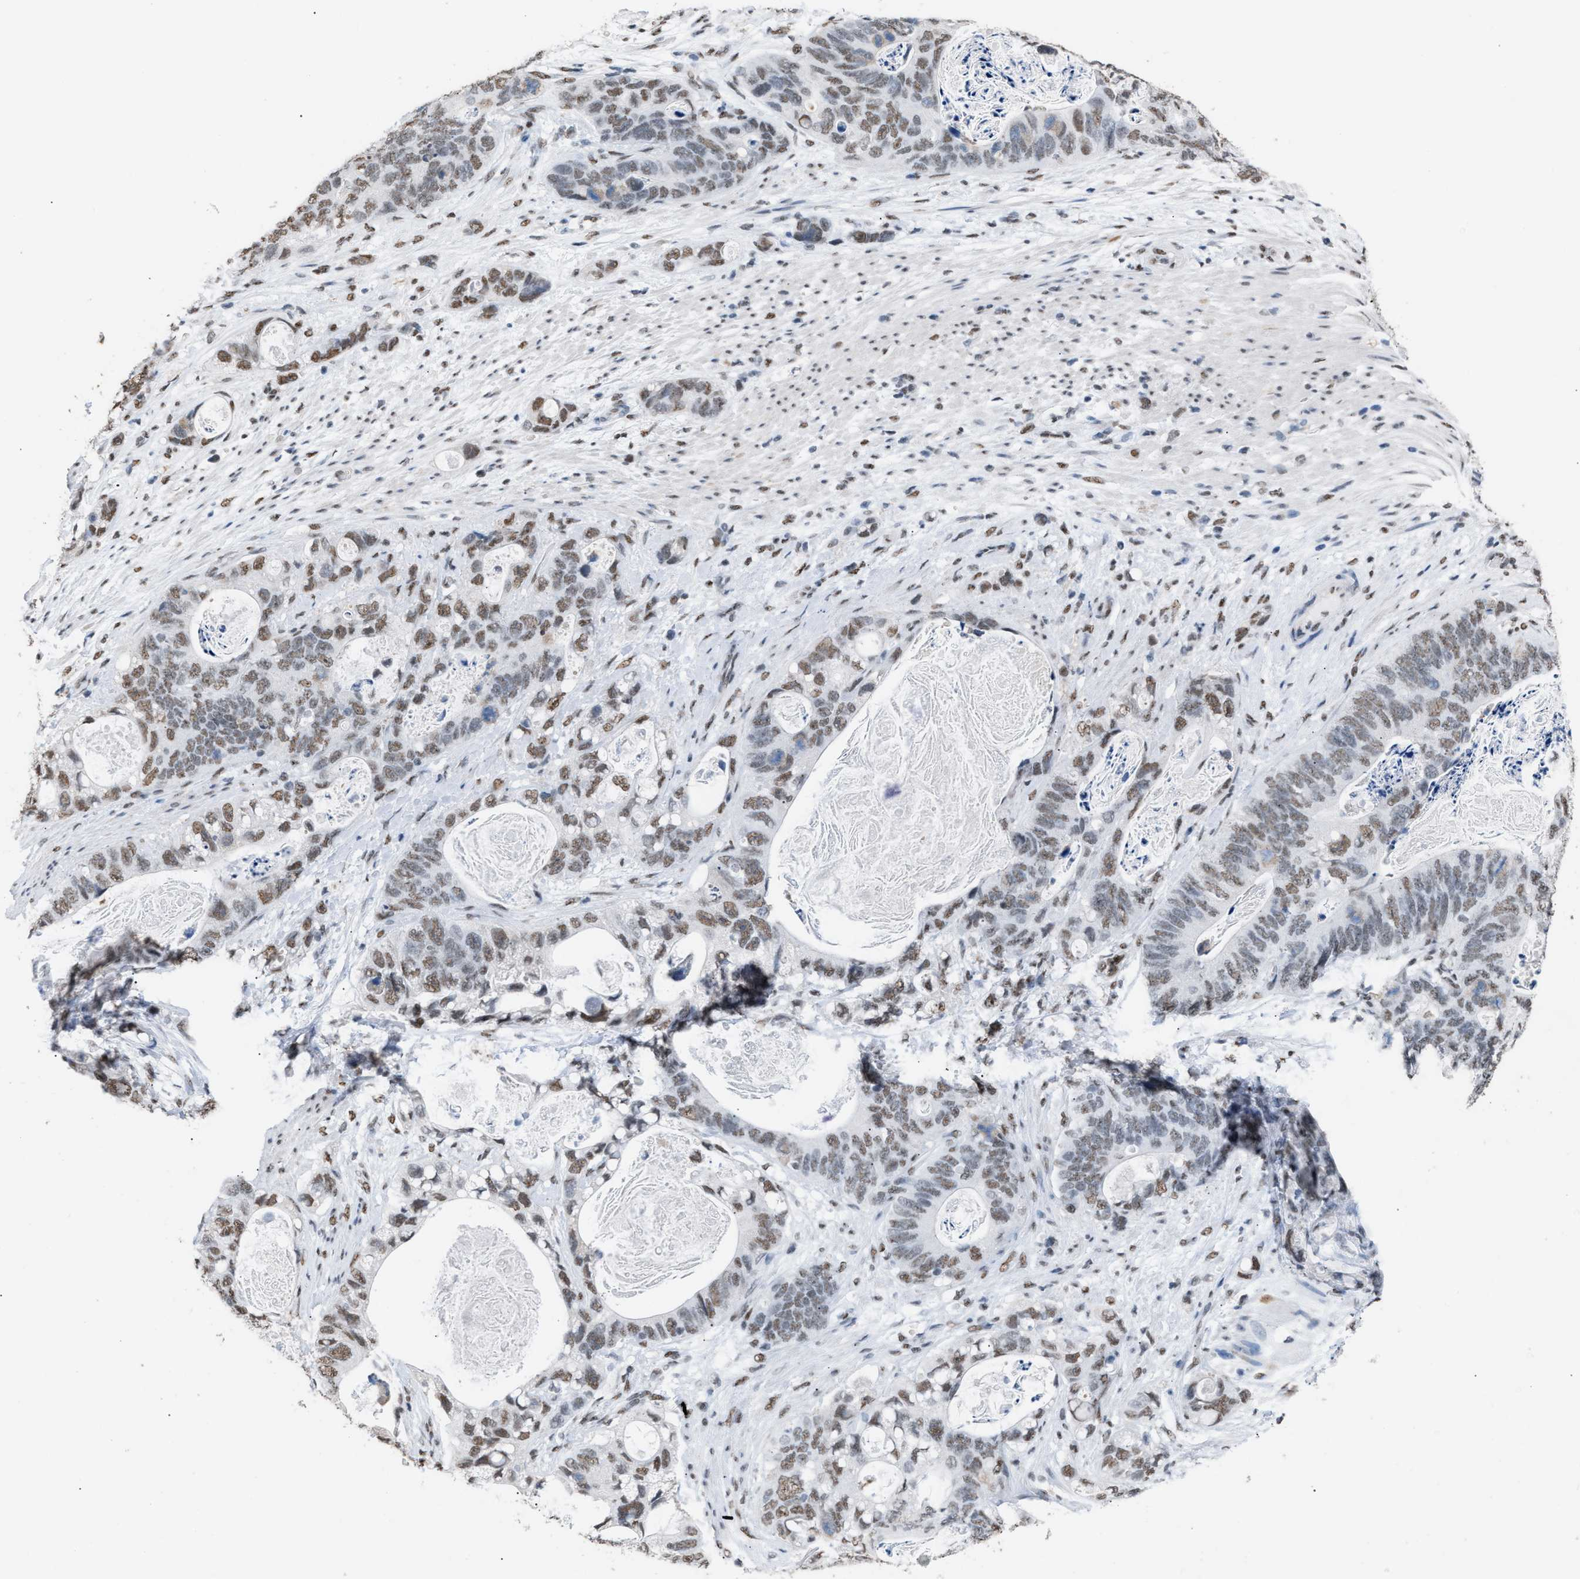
{"staining": {"intensity": "moderate", "quantity": ">75%", "location": "nuclear"}, "tissue": "stomach cancer", "cell_type": "Tumor cells", "image_type": "cancer", "snomed": [{"axis": "morphology", "description": "Normal tissue, NOS"}, {"axis": "morphology", "description": "Adenocarcinoma, NOS"}, {"axis": "topography", "description": "Stomach"}], "caption": "Human adenocarcinoma (stomach) stained for a protein (brown) demonstrates moderate nuclear positive expression in about >75% of tumor cells.", "gene": "CCAR2", "patient": {"sex": "female", "age": 89}}